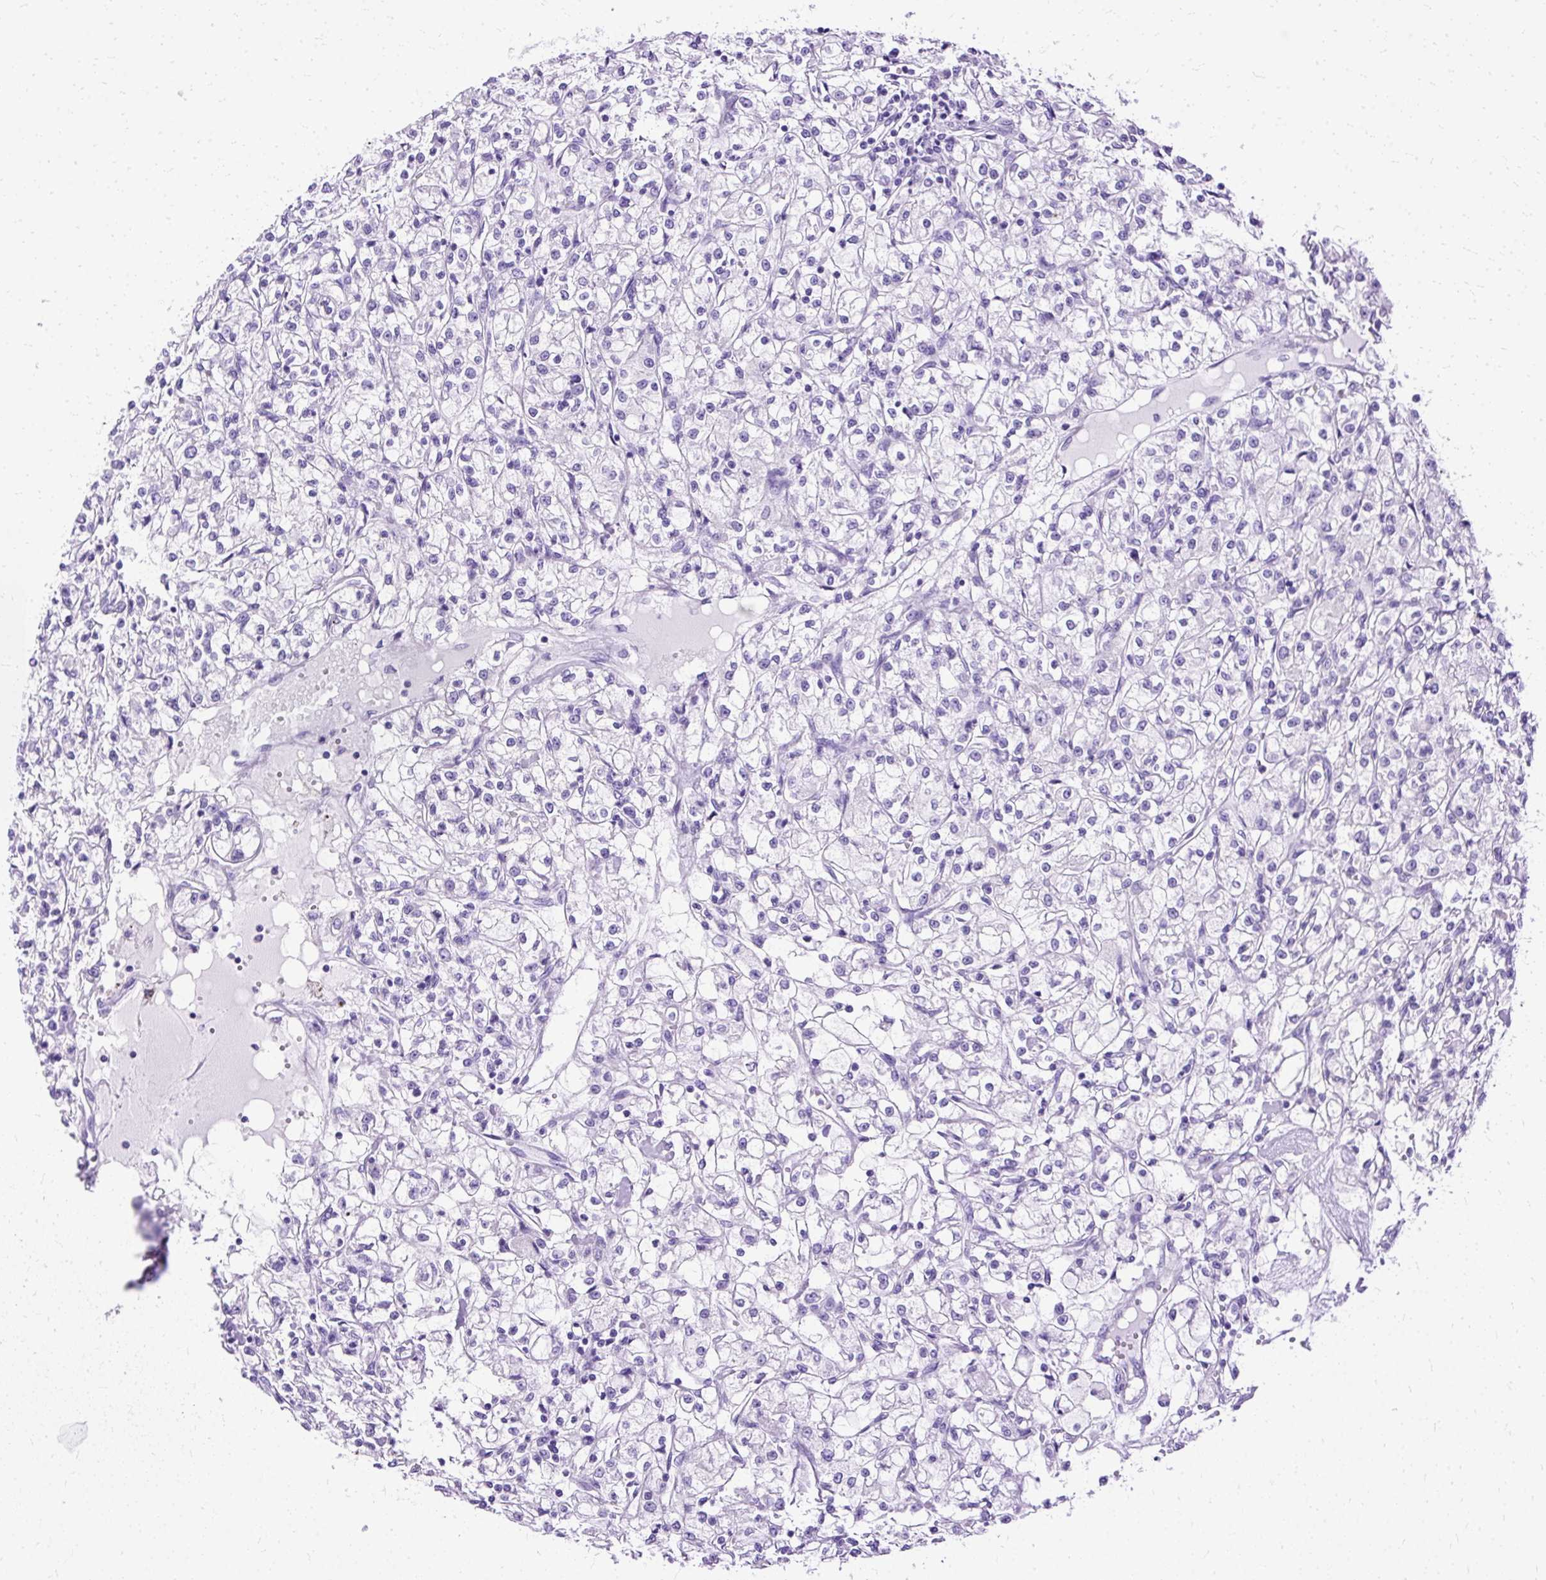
{"staining": {"intensity": "negative", "quantity": "none", "location": "none"}, "tissue": "renal cancer", "cell_type": "Tumor cells", "image_type": "cancer", "snomed": [{"axis": "morphology", "description": "Adenocarcinoma, NOS"}, {"axis": "topography", "description": "Kidney"}], "caption": "Protein analysis of renal cancer reveals no significant positivity in tumor cells.", "gene": "SLC8A2", "patient": {"sex": "female", "age": 59}}